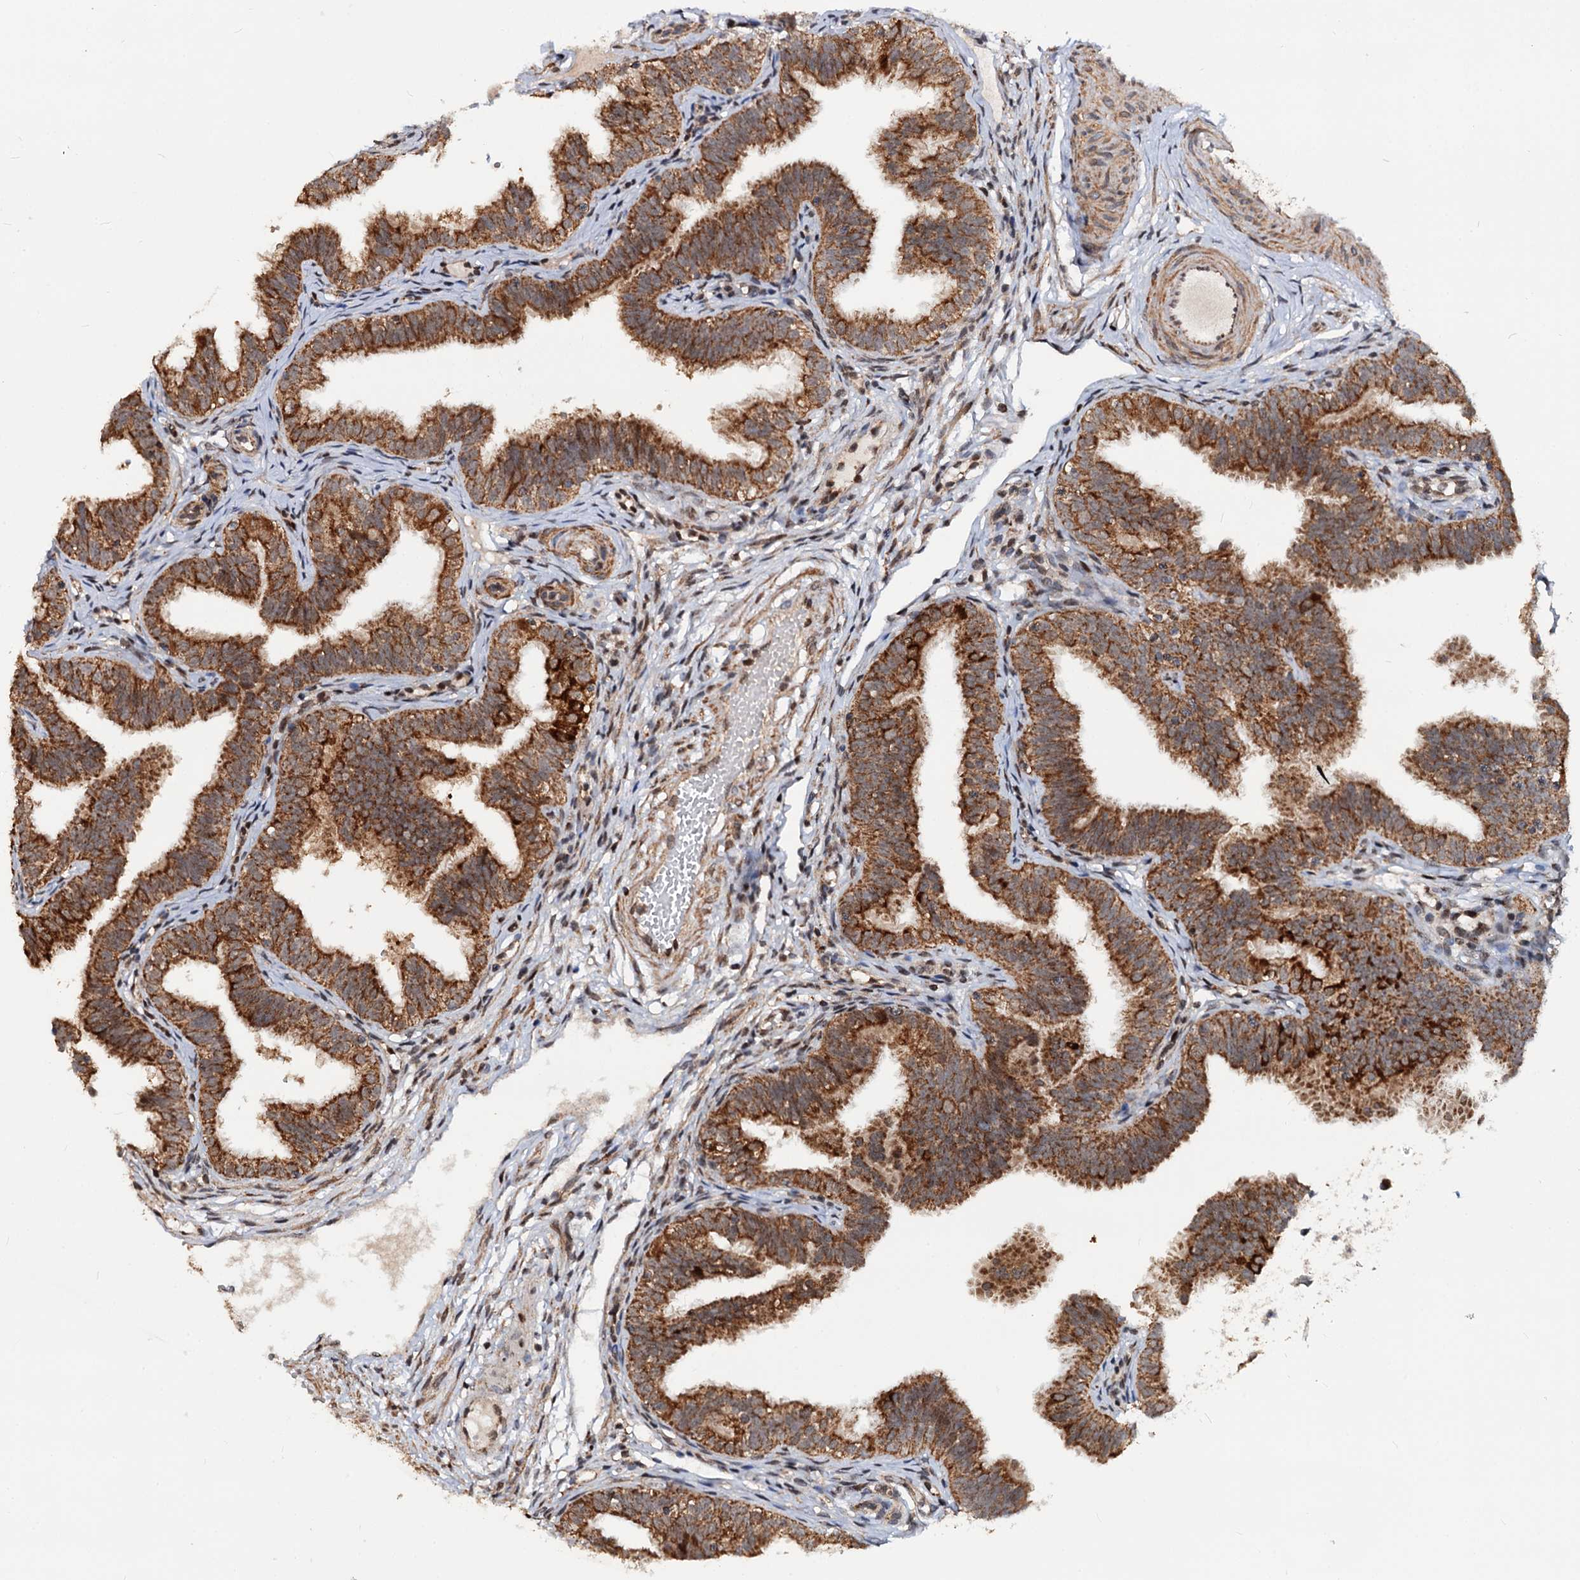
{"staining": {"intensity": "strong", "quantity": ">75%", "location": "cytoplasmic/membranous"}, "tissue": "fallopian tube", "cell_type": "Glandular cells", "image_type": "normal", "snomed": [{"axis": "morphology", "description": "Normal tissue, NOS"}, {"axis": "topography", "description": "Fallopian tube"}], "caption": "A brown stain highlights strong cytoplasmic/membranous staining of a protein in glandular cells of normal fallopian tube.", "gene": "CEP76", "patient": {"sex": "female", "age": 35}}